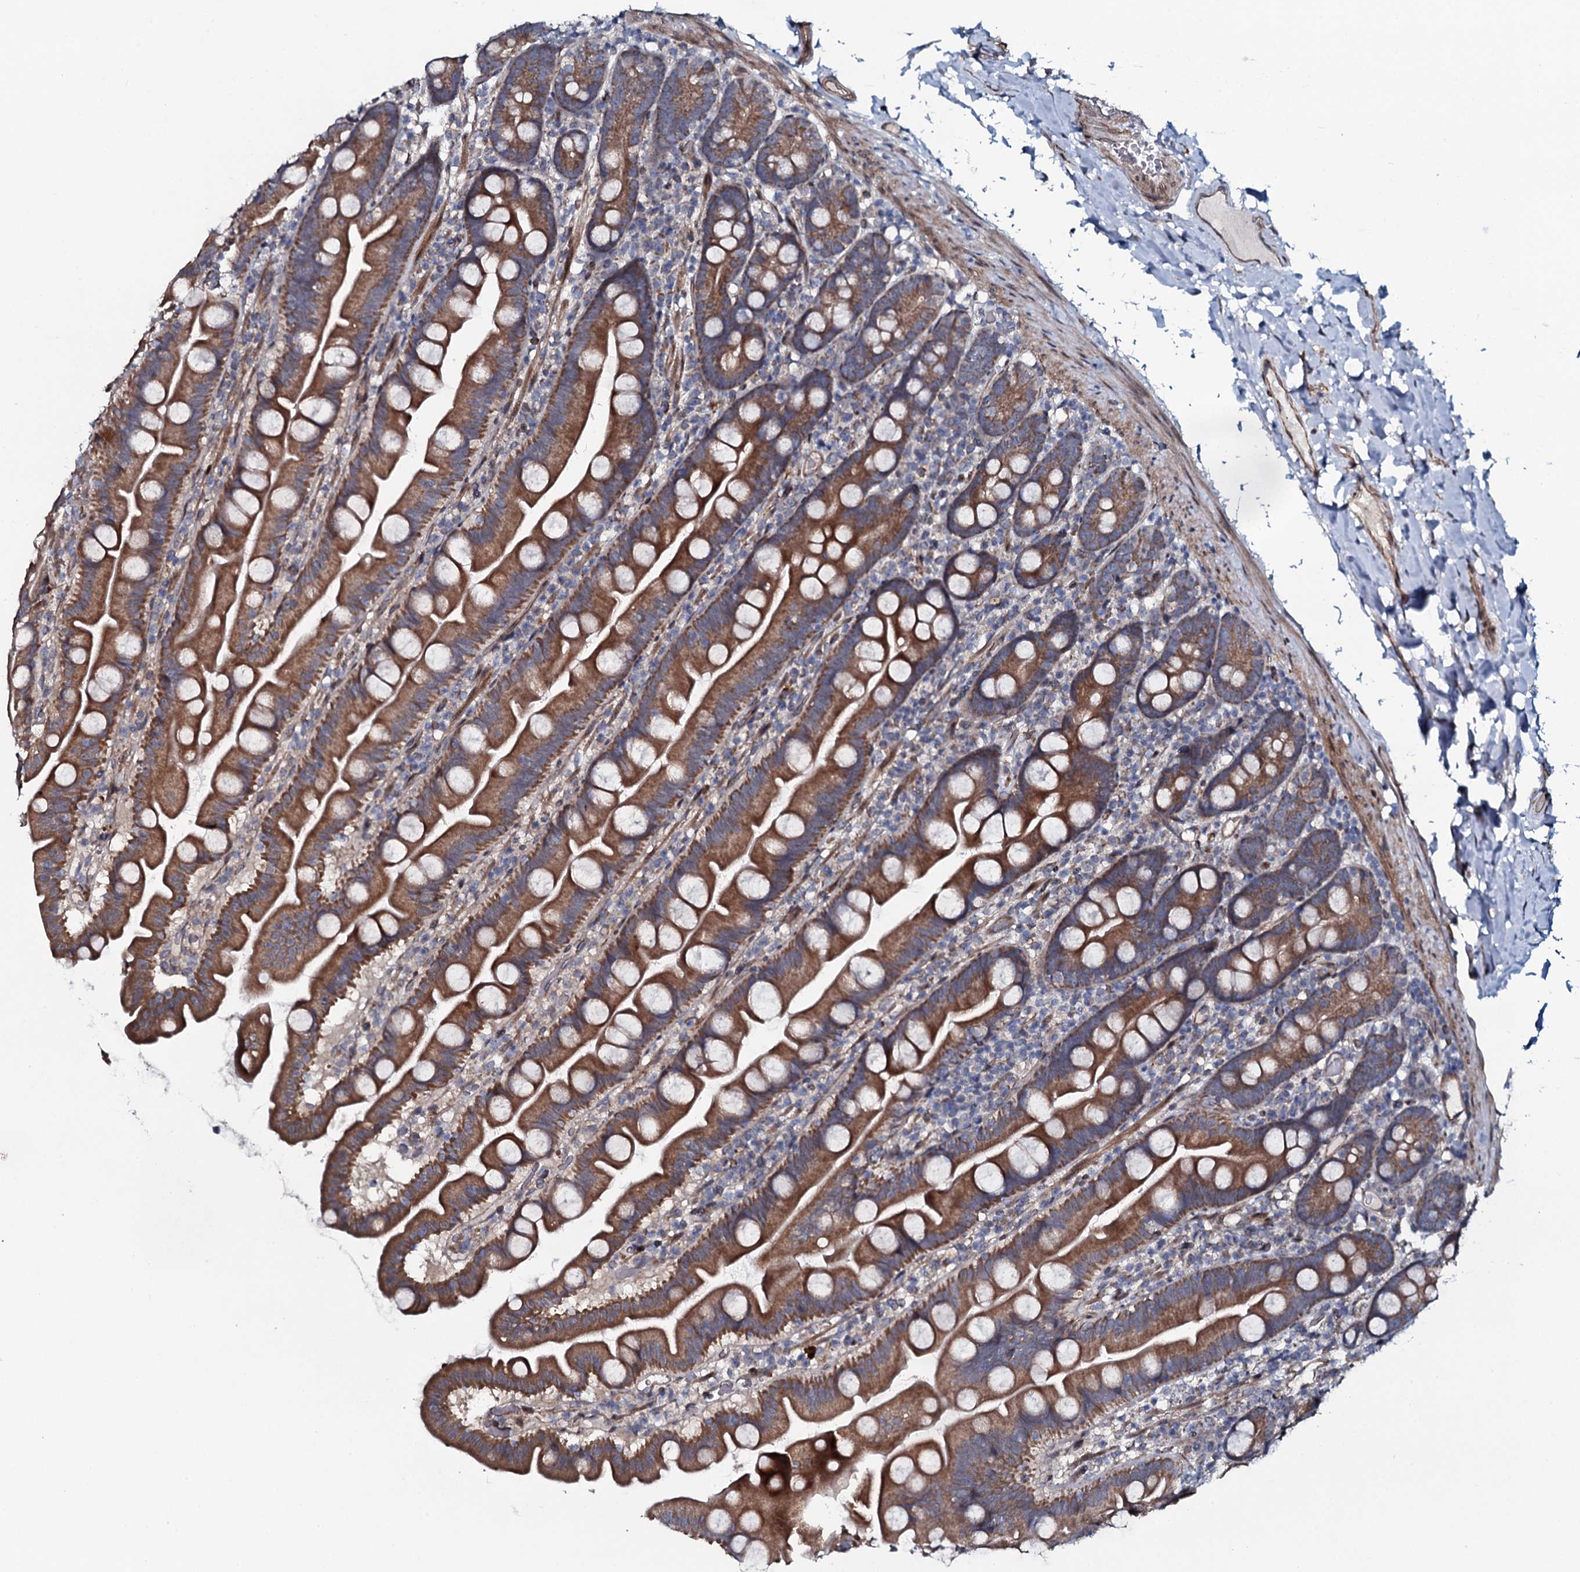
{"staining": {"intensity": "moderate", "quantity": ">75%", "location": "cytoplasmic/membranous"}, "tissue": "small intestine", "cell_type": "Glandular cells", "image_type": "normal", "snomed": [{"axis": "morphology", "description": "Normal tissue, NOS"}, {"axis": "topography", "description": "Small intestine"}], "caption": "IHC of normal small intestine demonstrates medium levels of moderate cytoplasmic/membranous positivity in about >75% of glandular cells.", "gene": "KCTD4", "patient": {"sex": "female", "age": 68}}